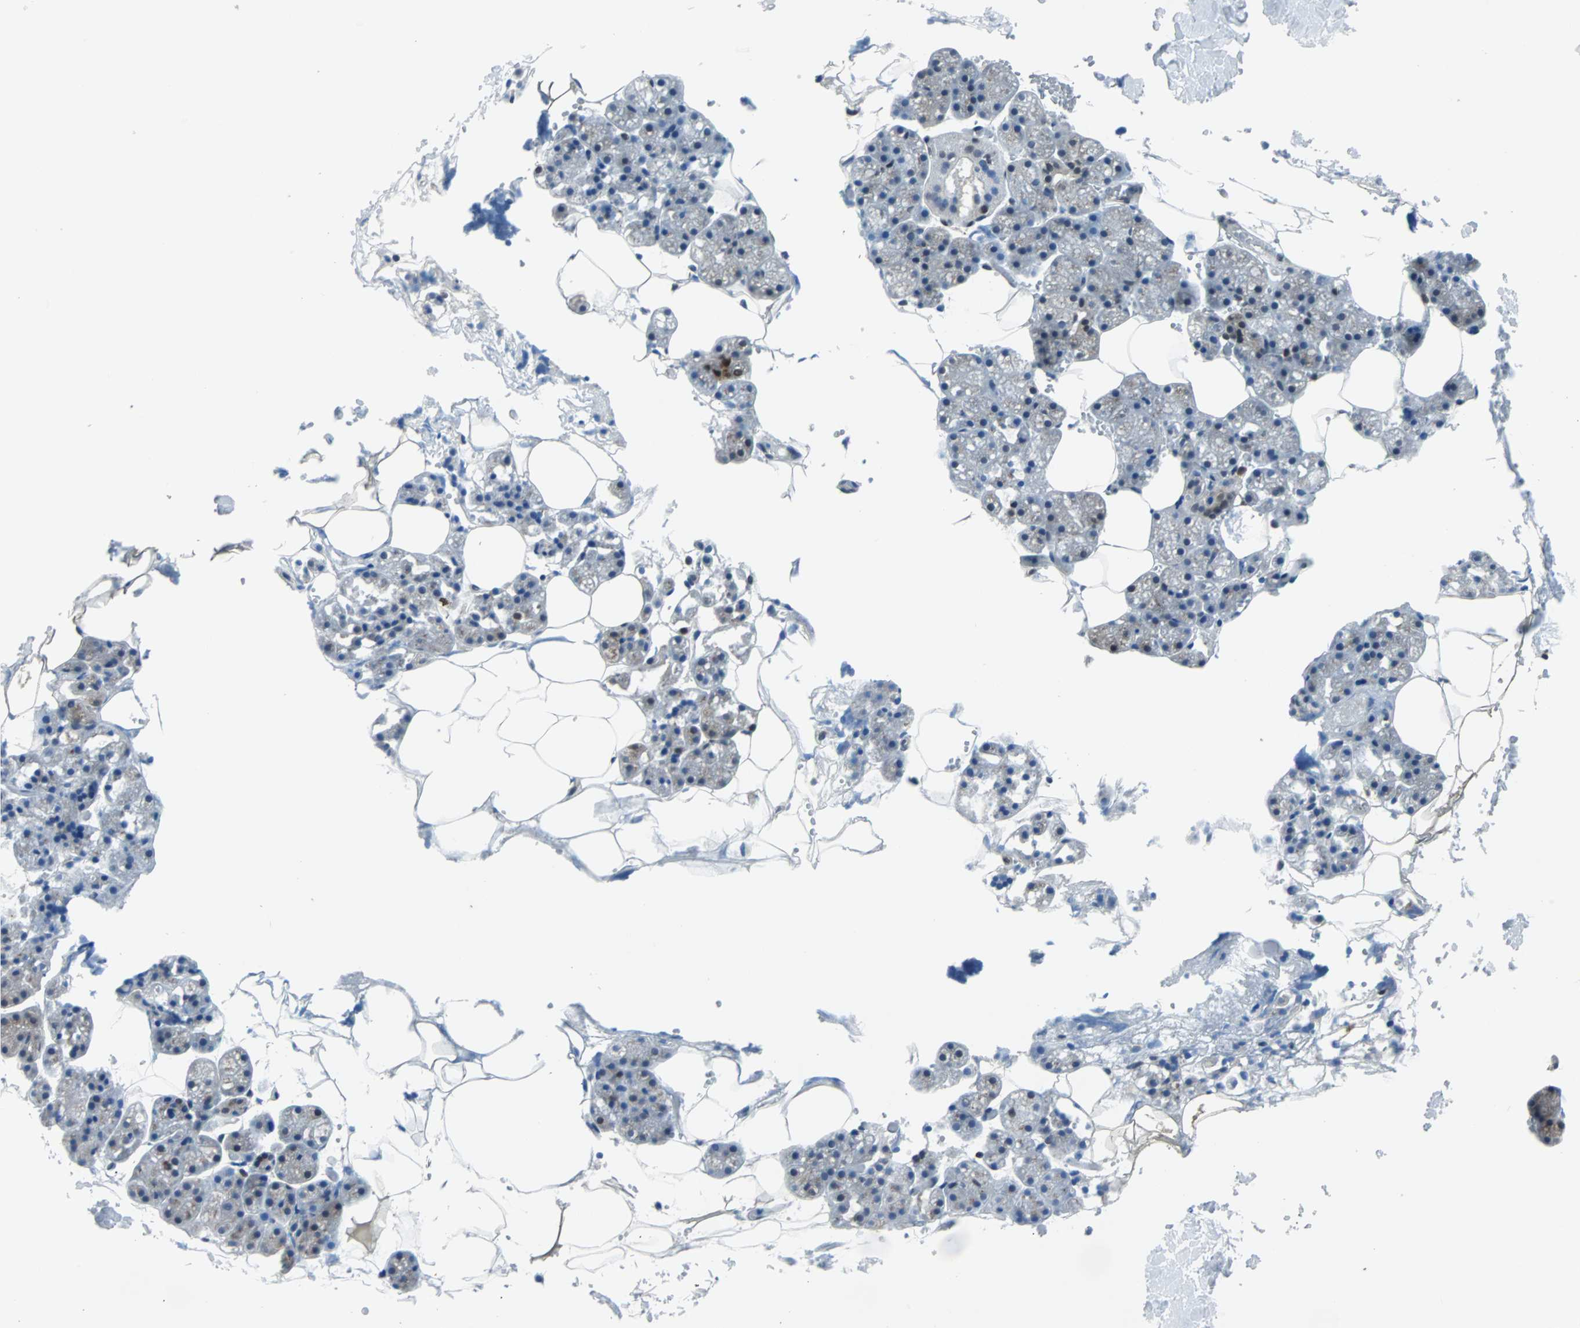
{"staining": {"intensity": "weak", "quantity": "25%-75%", "location": "cytoplasmic/membranous,nuclear"}, "tissue": "salivary gland", "cell_type": "Glandular cells", "image_type": "normal", "snomed": [{"axis": "morphology", "description": "Normal tissue, NOS"}, {"axis": "topography", "description": "Salivary gland"}], "caption": "A brown stain shows weak cytoplasmic/membranous,nuclear positivity of a protein in glandular cells of normal human salivary gland. (Stains: DAB in brown, nuclei in blue, Microscopy: brightfield microscopy at high magnification).", "gene": "MAP2K6", "patient": {"sex": "male", "age": 62}}